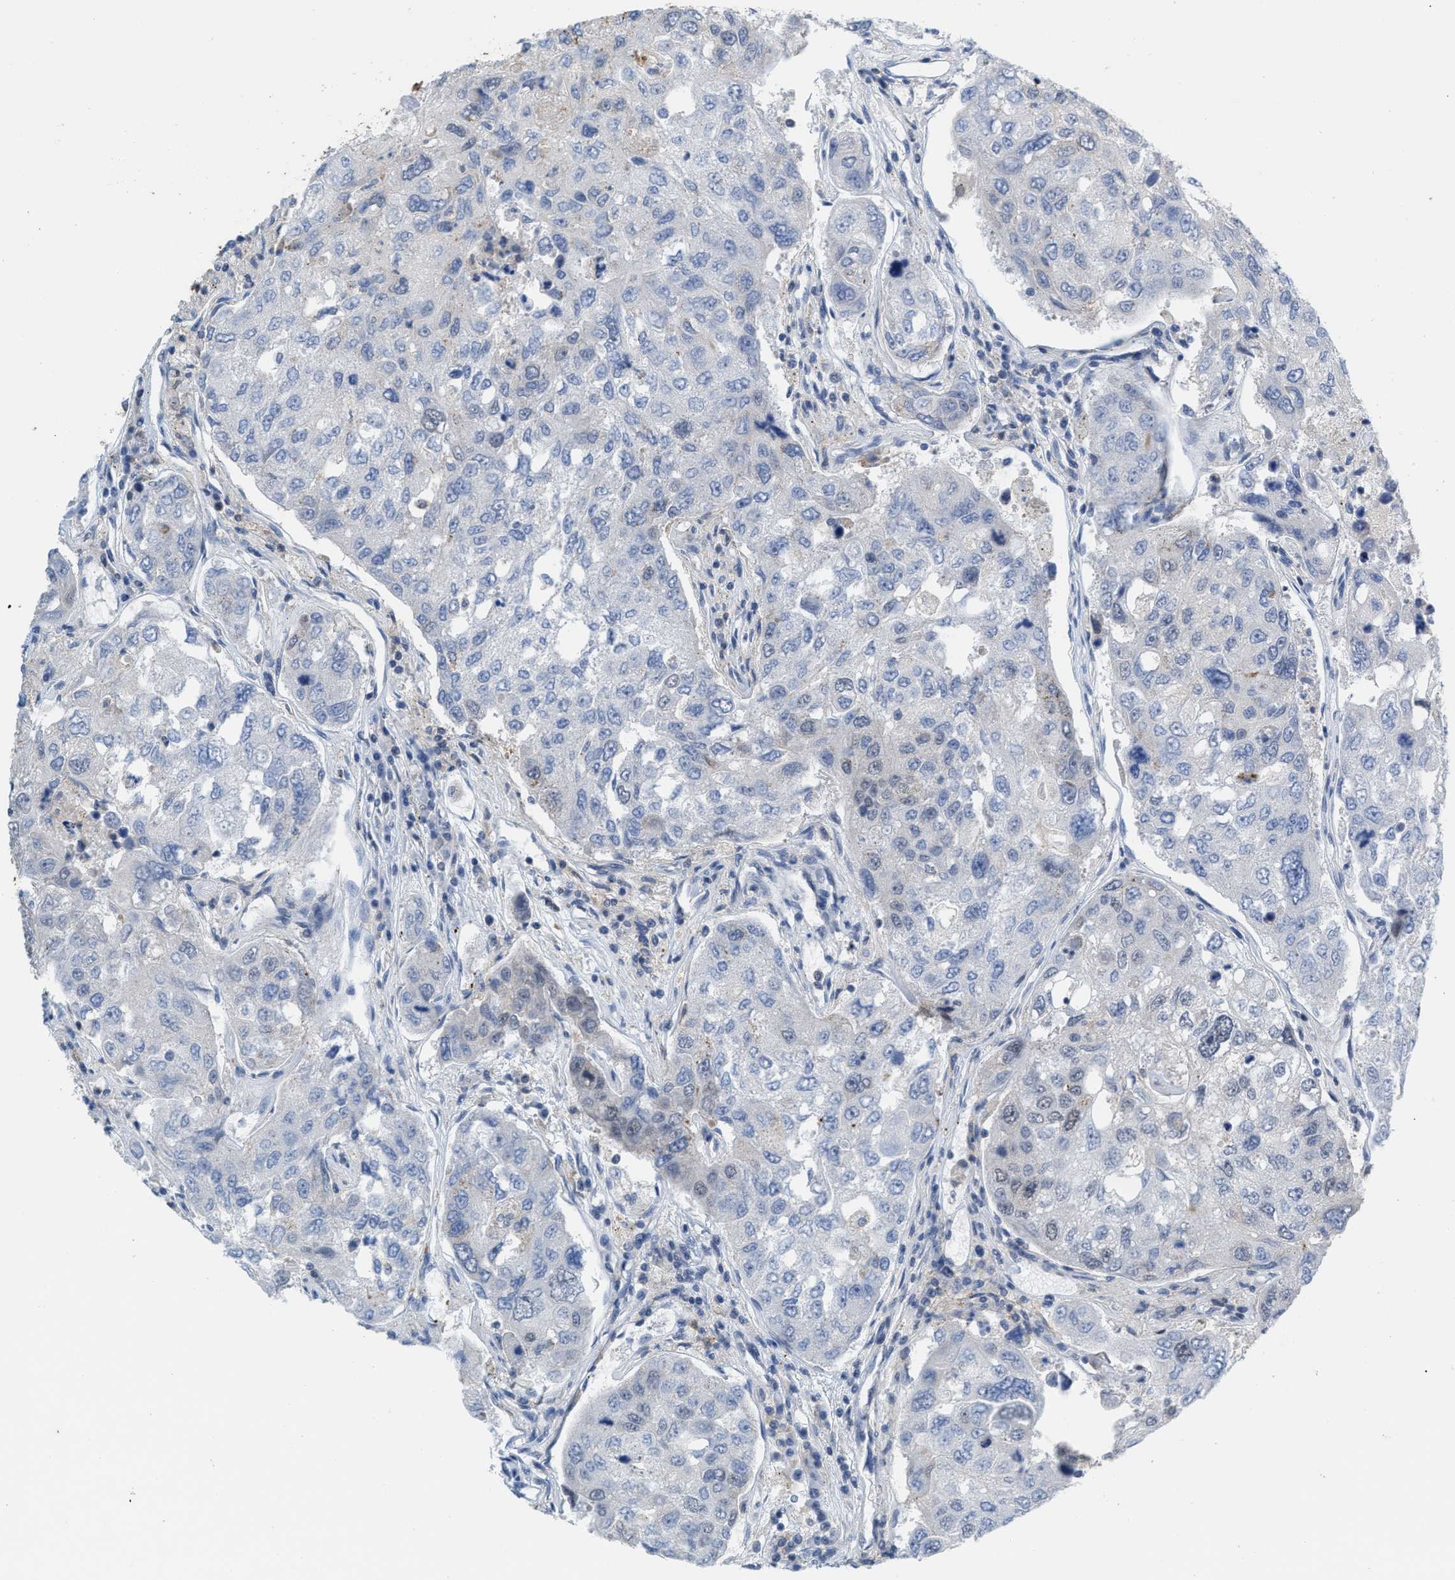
{"staining": {"intensity": "negative", "quantity": "none", "location": "none"}, "tissue": "urothelial cancer", "cell_type": "Tumor cells", "image_type": "cancer", "snomed": [{"axis": "morphology", "description": "Urothelial carcinoma, High grade"}, {"axis": "topography", "description": "Lymph node"}, {"axis": "topography", "description": "Urinary bladder"}], "caption": "The immunohistochemistry micrograph has no significant expression in tumor cells of urothelial cancer tissue.", "gene": "BAIAP2L1", "patient": {"sex": "male", "age": 51}}